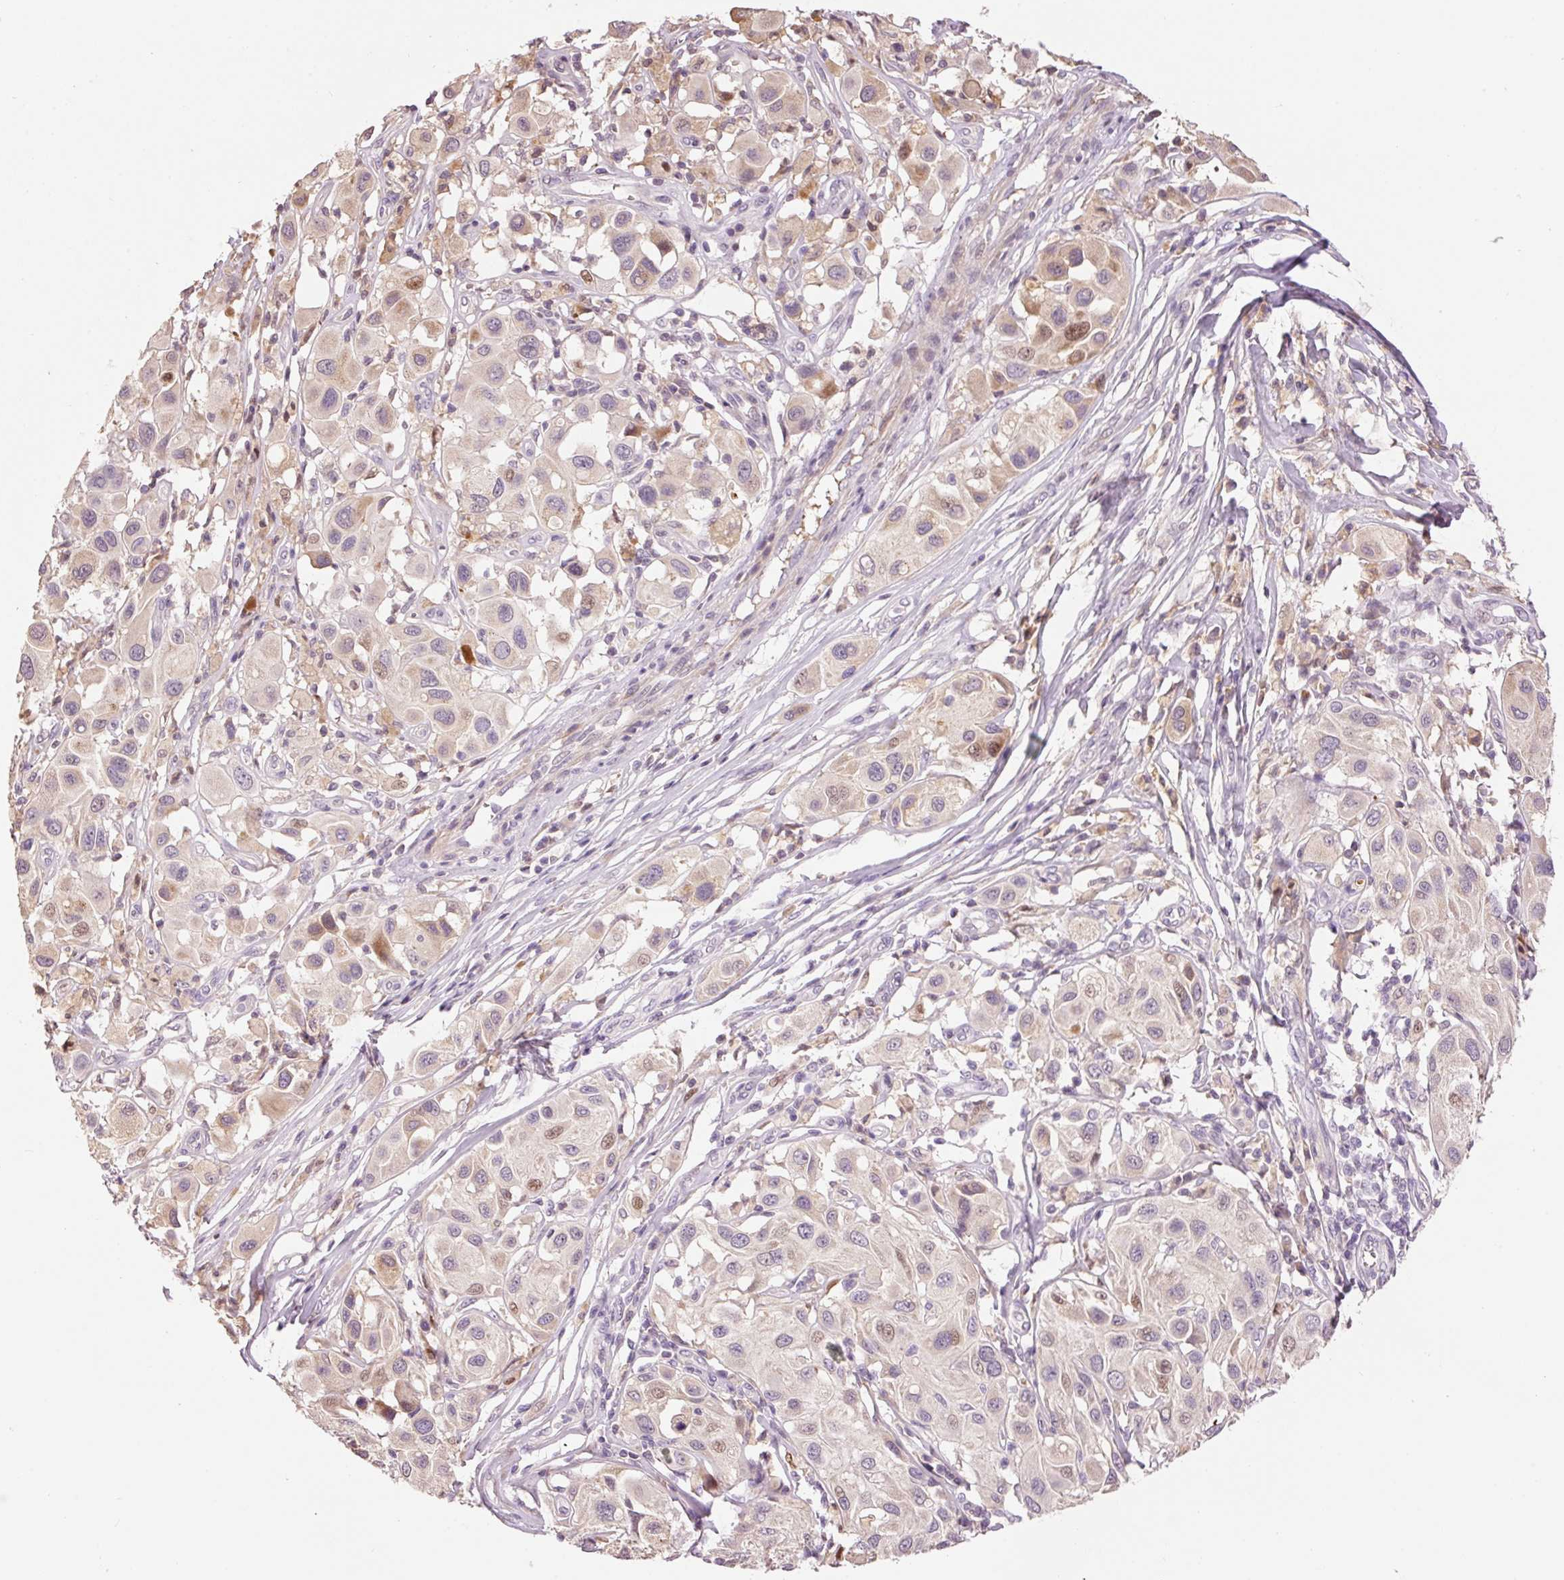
{"staining": {"intensity": "moderate", "quantity": "<25%", "location": "cytoplasmic/membranous,nuclear"}, "tissue": "melanoma", "cell_type": "Tumor cells", "image_type": "cancer", "snomed": [{"axis": "morphology", "description": "Malignant melanoma, Metastatic site"}, {"axis": "topography", "description": "Skin"}], "caption": "A micrograph showing moderate cytoplasmic/membranous and nuclear expression in approximately <25% of tumor cells in malignant melanoma (metastatic site), as visualized by brown immunohistochemical staining.", "gene": "CMTM8", "patient": {"sex": "male", "age": 41}}